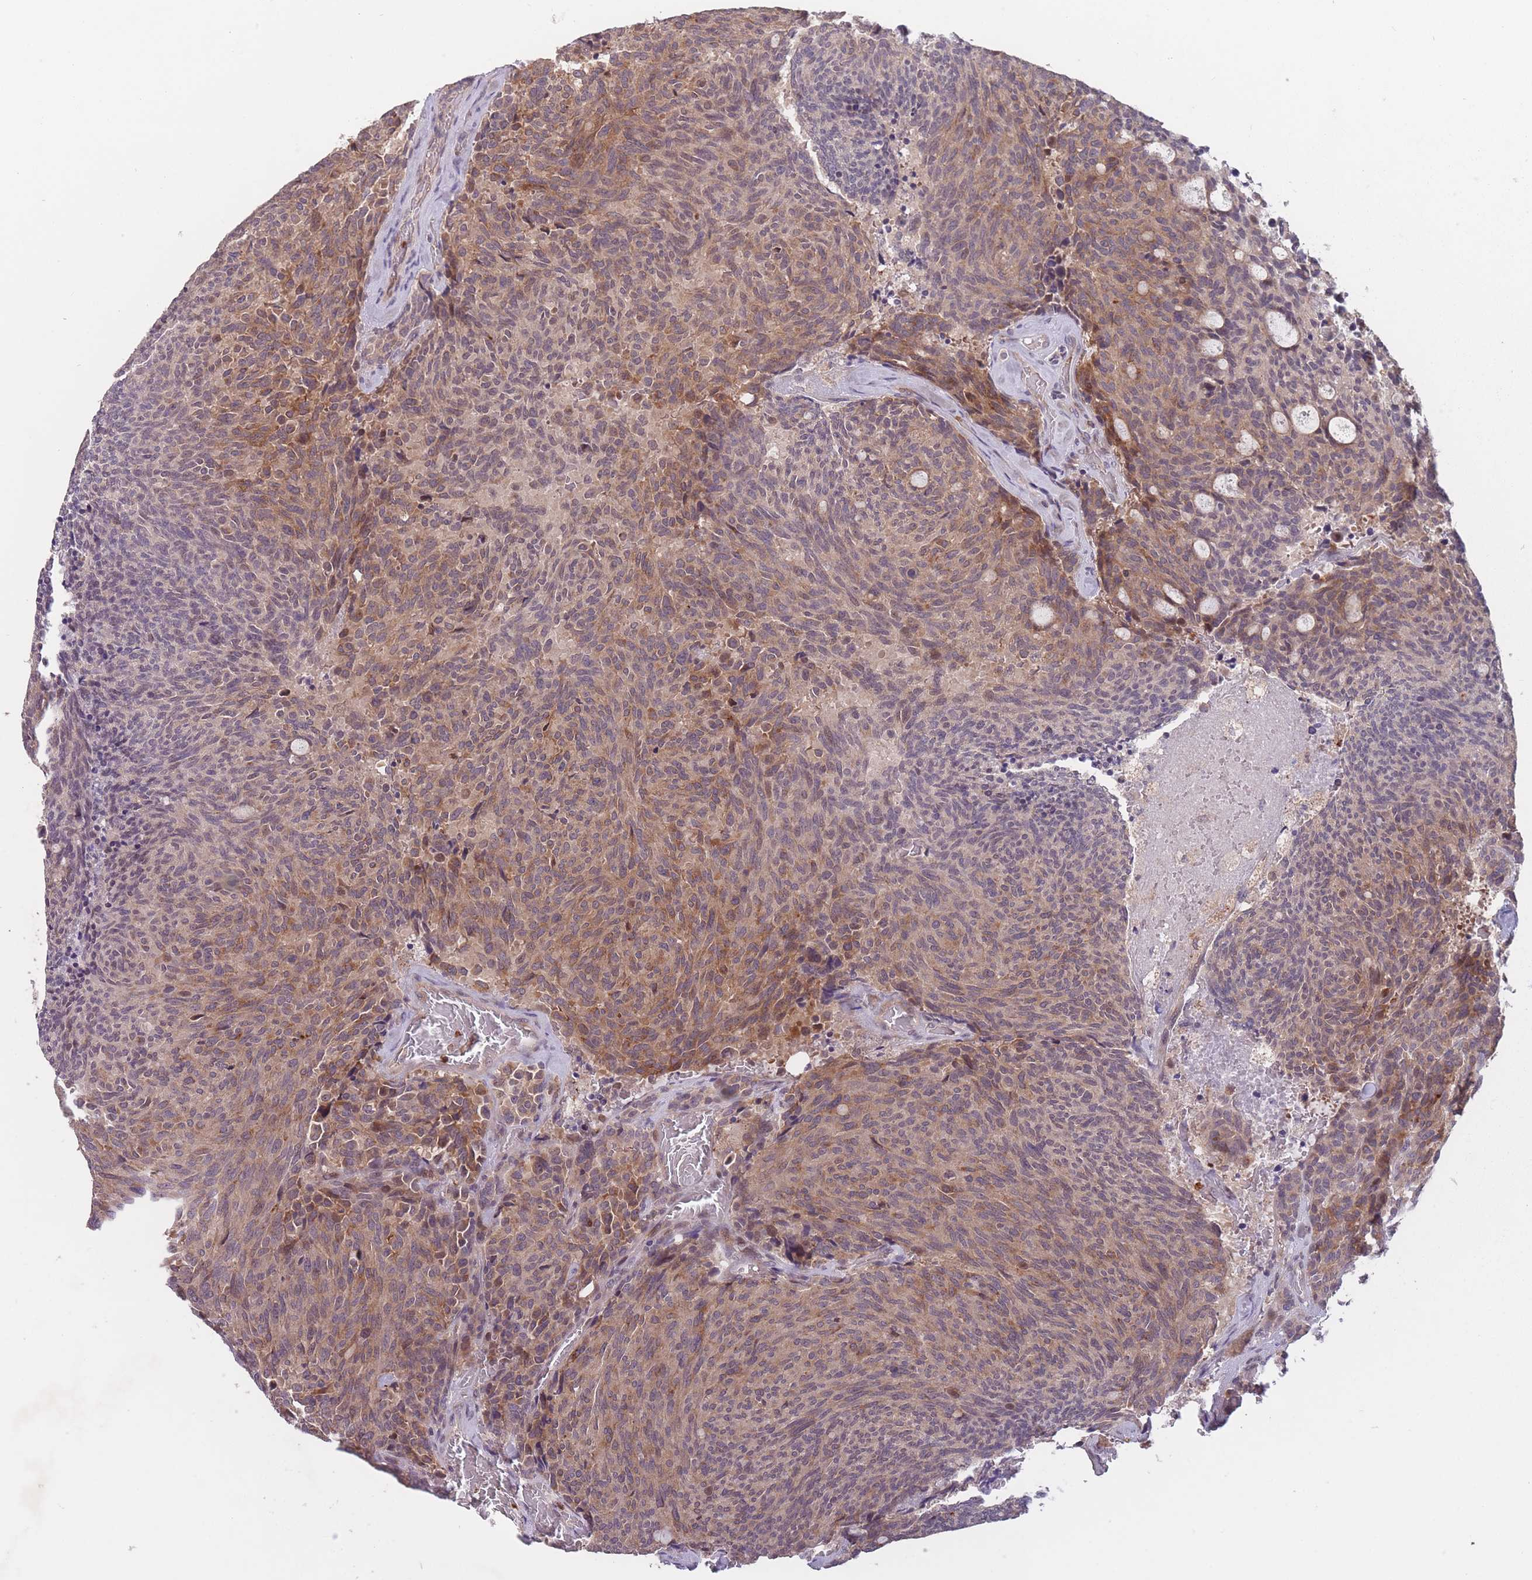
{"staining": {"intensity": "moderate", "quantity": "<25%", "location": "cytoplasmic/membranous"}, "tissue": "carcinoid", "cell_type": "Tumor cells", "image_type": "cancer", "snomed": [{"axis": "morphology", "description": "Carcinoid, malignant, NOS"}, {"axis": "topography", "description": "Pancreas"}], "caption": "Protein analysis of malignant carcinoid tissue shows moderate cytoplasmic/membranous positivity in approximately <25% of tumor cells. Immunohistochemistry (ihc) stains the protein of interest in brown and the nuclei are stained blue.", "gene": "SECTM1", "patient": {"sex": "female", "age": 54}}